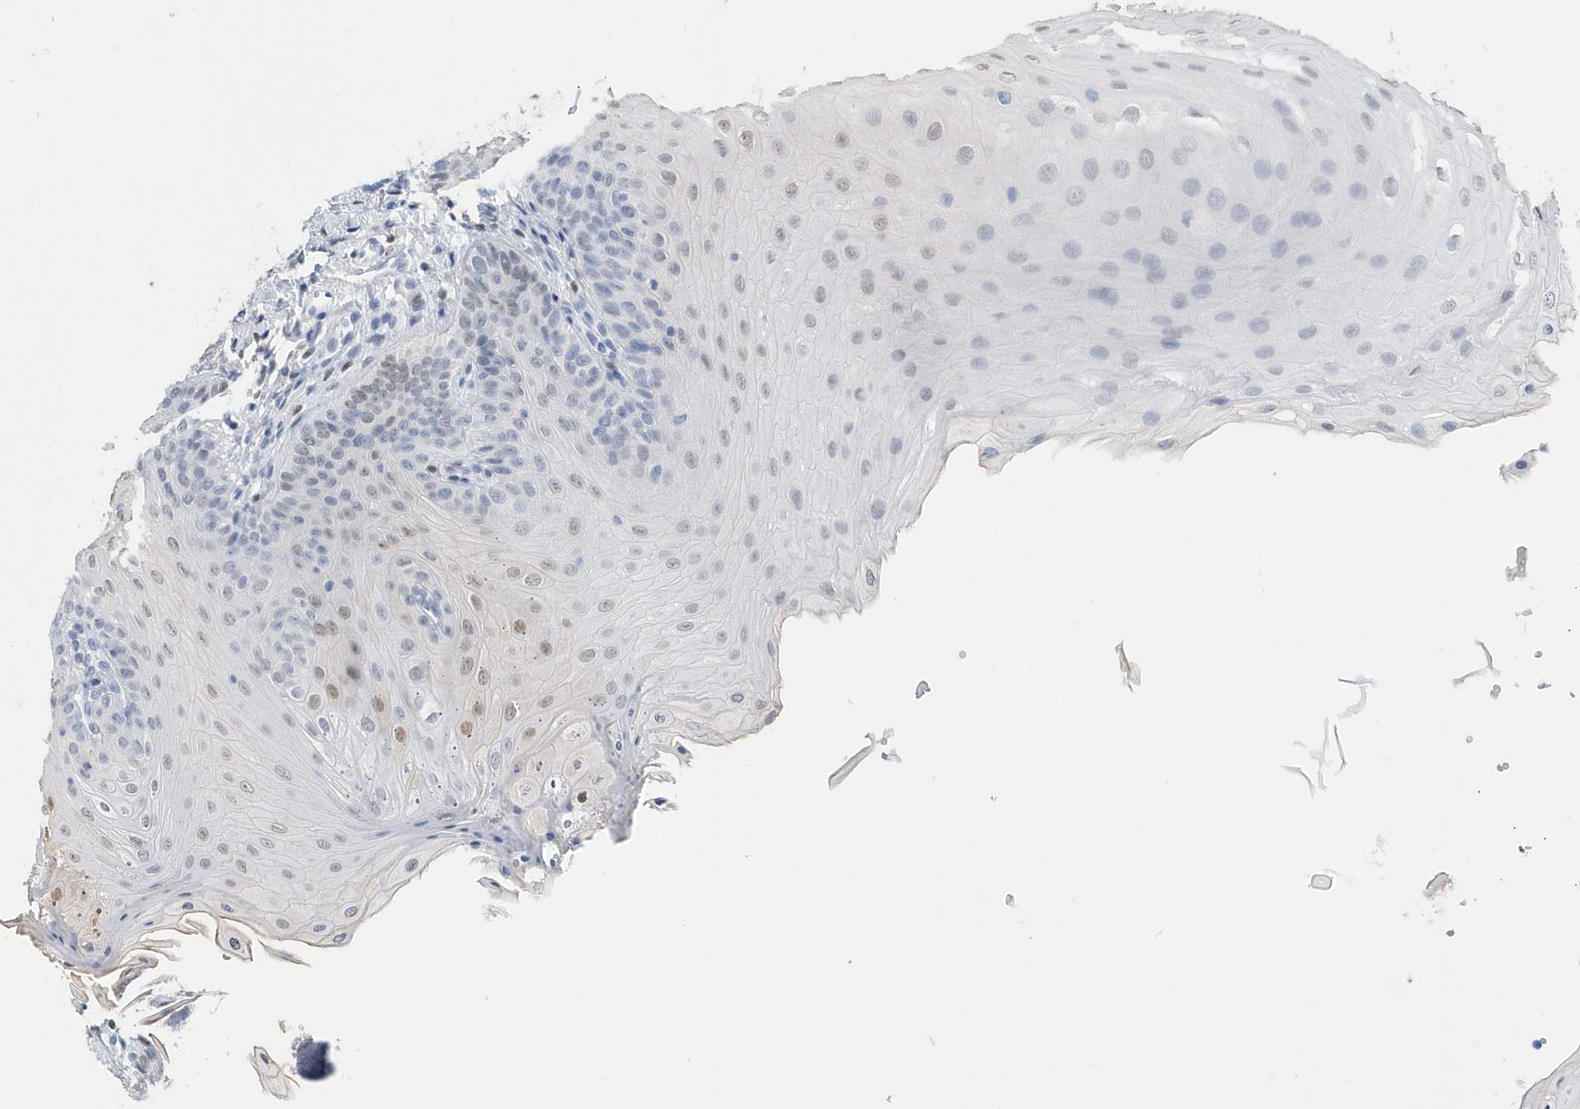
{"staining": {"intensity": "weak", "quantity": "<25%", "location": "nuclear"}, "tissue": "oral mucosa", "cell_type": "Squamous epithelial cells", "image_type": "normal", "snomed": [{"axis": "morphology", "description": "Normal tissue, NOS"}, {"axis": "topography", "description": "Oral tissue"}], "caption": "An IHC micrograph of normal oral mucosa is shown. There is no staining in squamous epithelial cells of oral mucosa.", "gene": "MACROH2A2", "patient": {"sex": "female", "age": 68}}